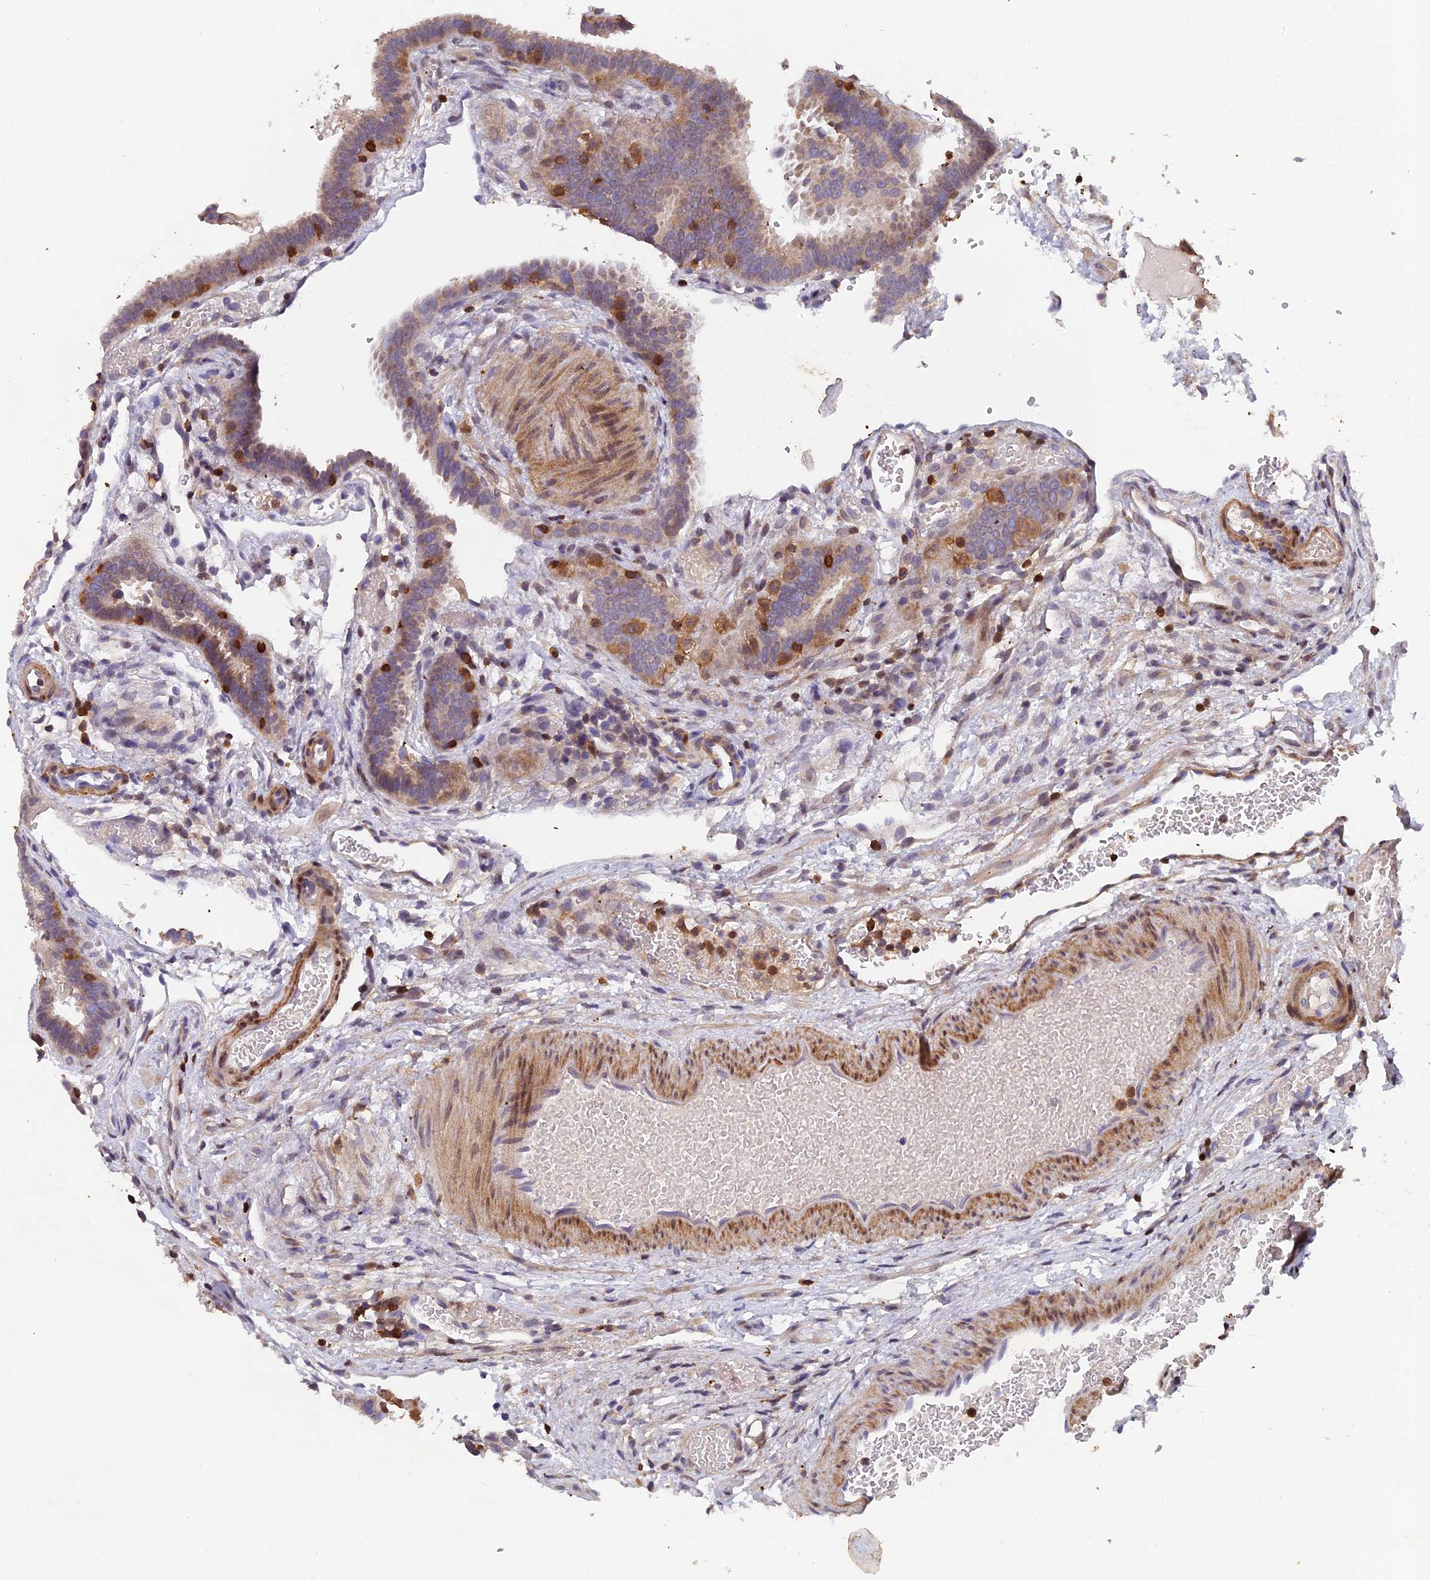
{"staining": {"intensity": "moderate", "quantity": "<25%", "location": "cytoplasmic/membranous"}, "tissue": "fallopian tube", "cell_type": "Glandular cells", "image_type": "normal", "snomed": [{"axis": "morphology", "description": "Normal tissue, NOS"}, {"axis": "topography", "description": "Fallopian tube"}], "caption": "IHC (DAB) staining of normal human fallopian tube demonstrates moderate cytoplasmic/membranous protein positivity in about <25% of glandular cells.", "gene": "GALK2", "patient": {"sex": "female", "age": 37}}